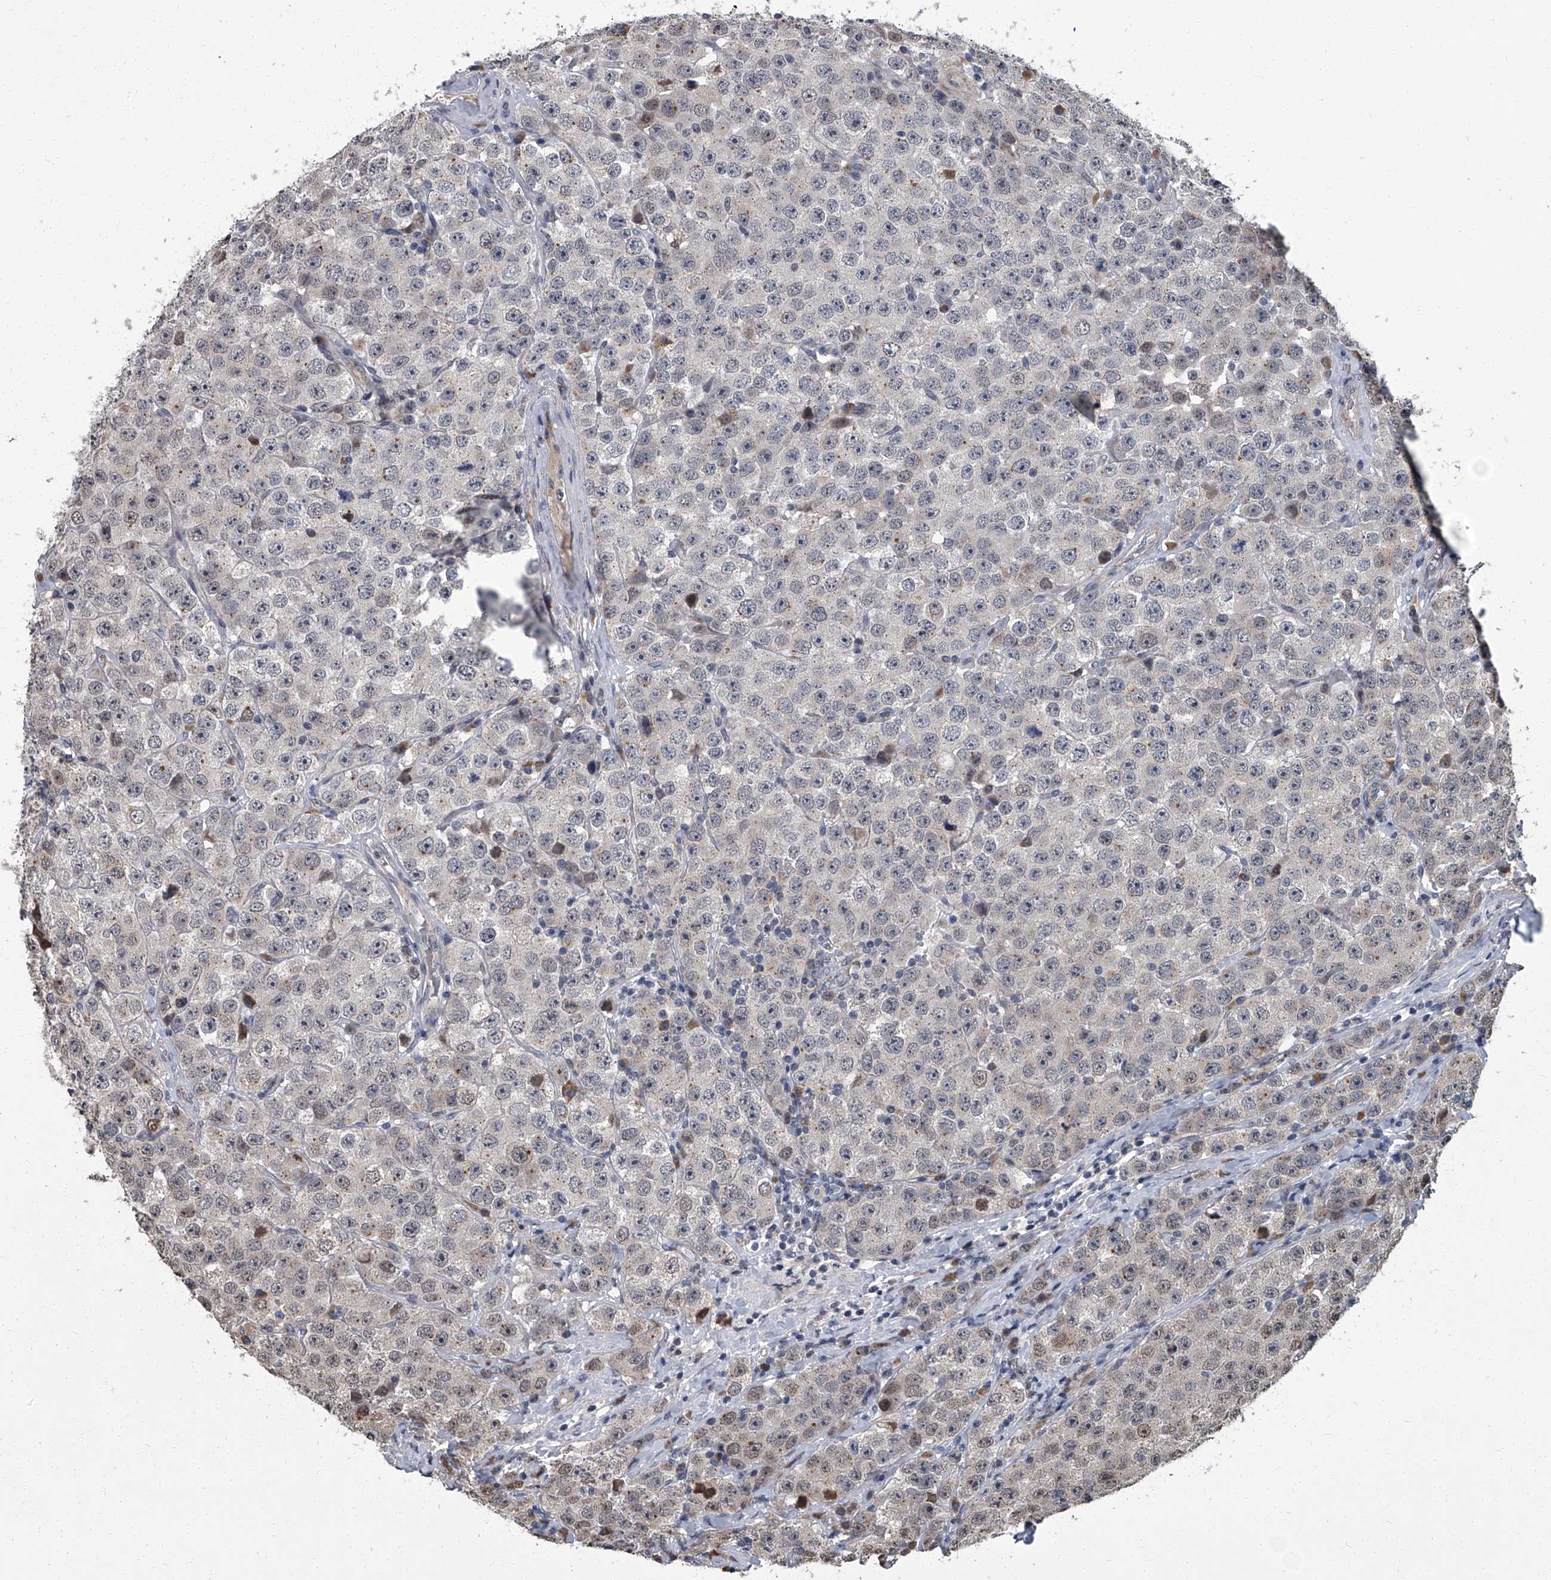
{"staining": {"intensity": "negative", "quantity": "none", "location": "none"}, "tissue": "testis cancer", "cell_type": "Tumor cells", "image_type": "cancer", "snomed": [{"axis": "morphology", "description": "Seminoma, NOS"}, {"axis": "topography", "description": "Testis"}], "caption": "The histopathology image exhibits no staining of tumor cells in testis cancer.", "gene": "ZNF274", "patient": {"sex": "male", "age": 28}}